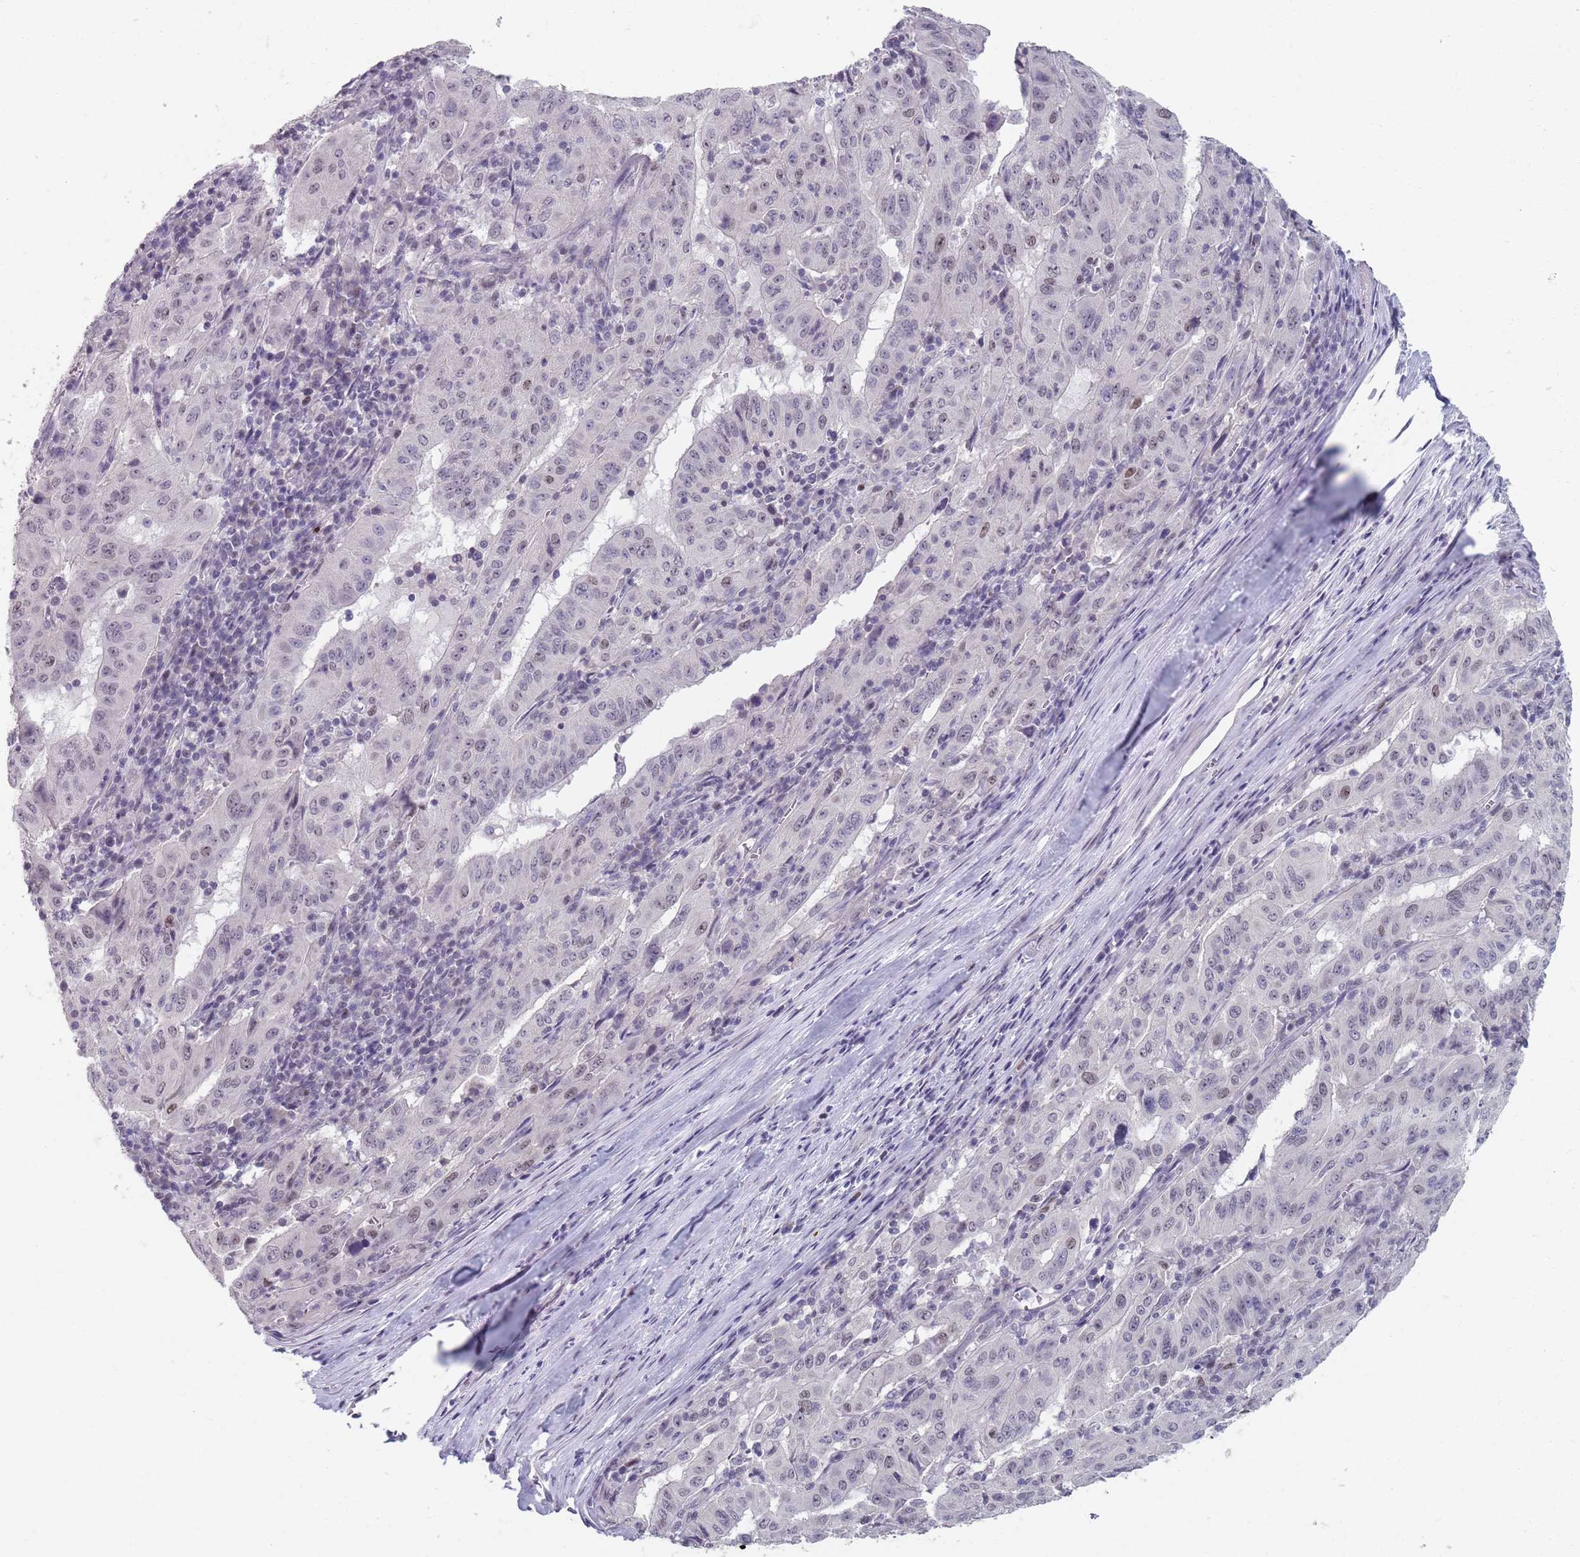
{"staining": {"intensity": "weak", "quantity": "<25%", "location": "nuclear"}, "tissue": "pancreatic cancer", "cell_type": "Tumor cells", "image_type": "cancer", "snomed": [{"axis": "morphology", "description": "Adenocarcinoma, NOS"}, {"axis": "topography", "description": "Pancreas"}], "caption": "Tumor cells are negative for protein expression in human adenocarcinoma (pancreatic).", "gene": "SAMD1", "patient": {"sex": "male", "age": 63}}